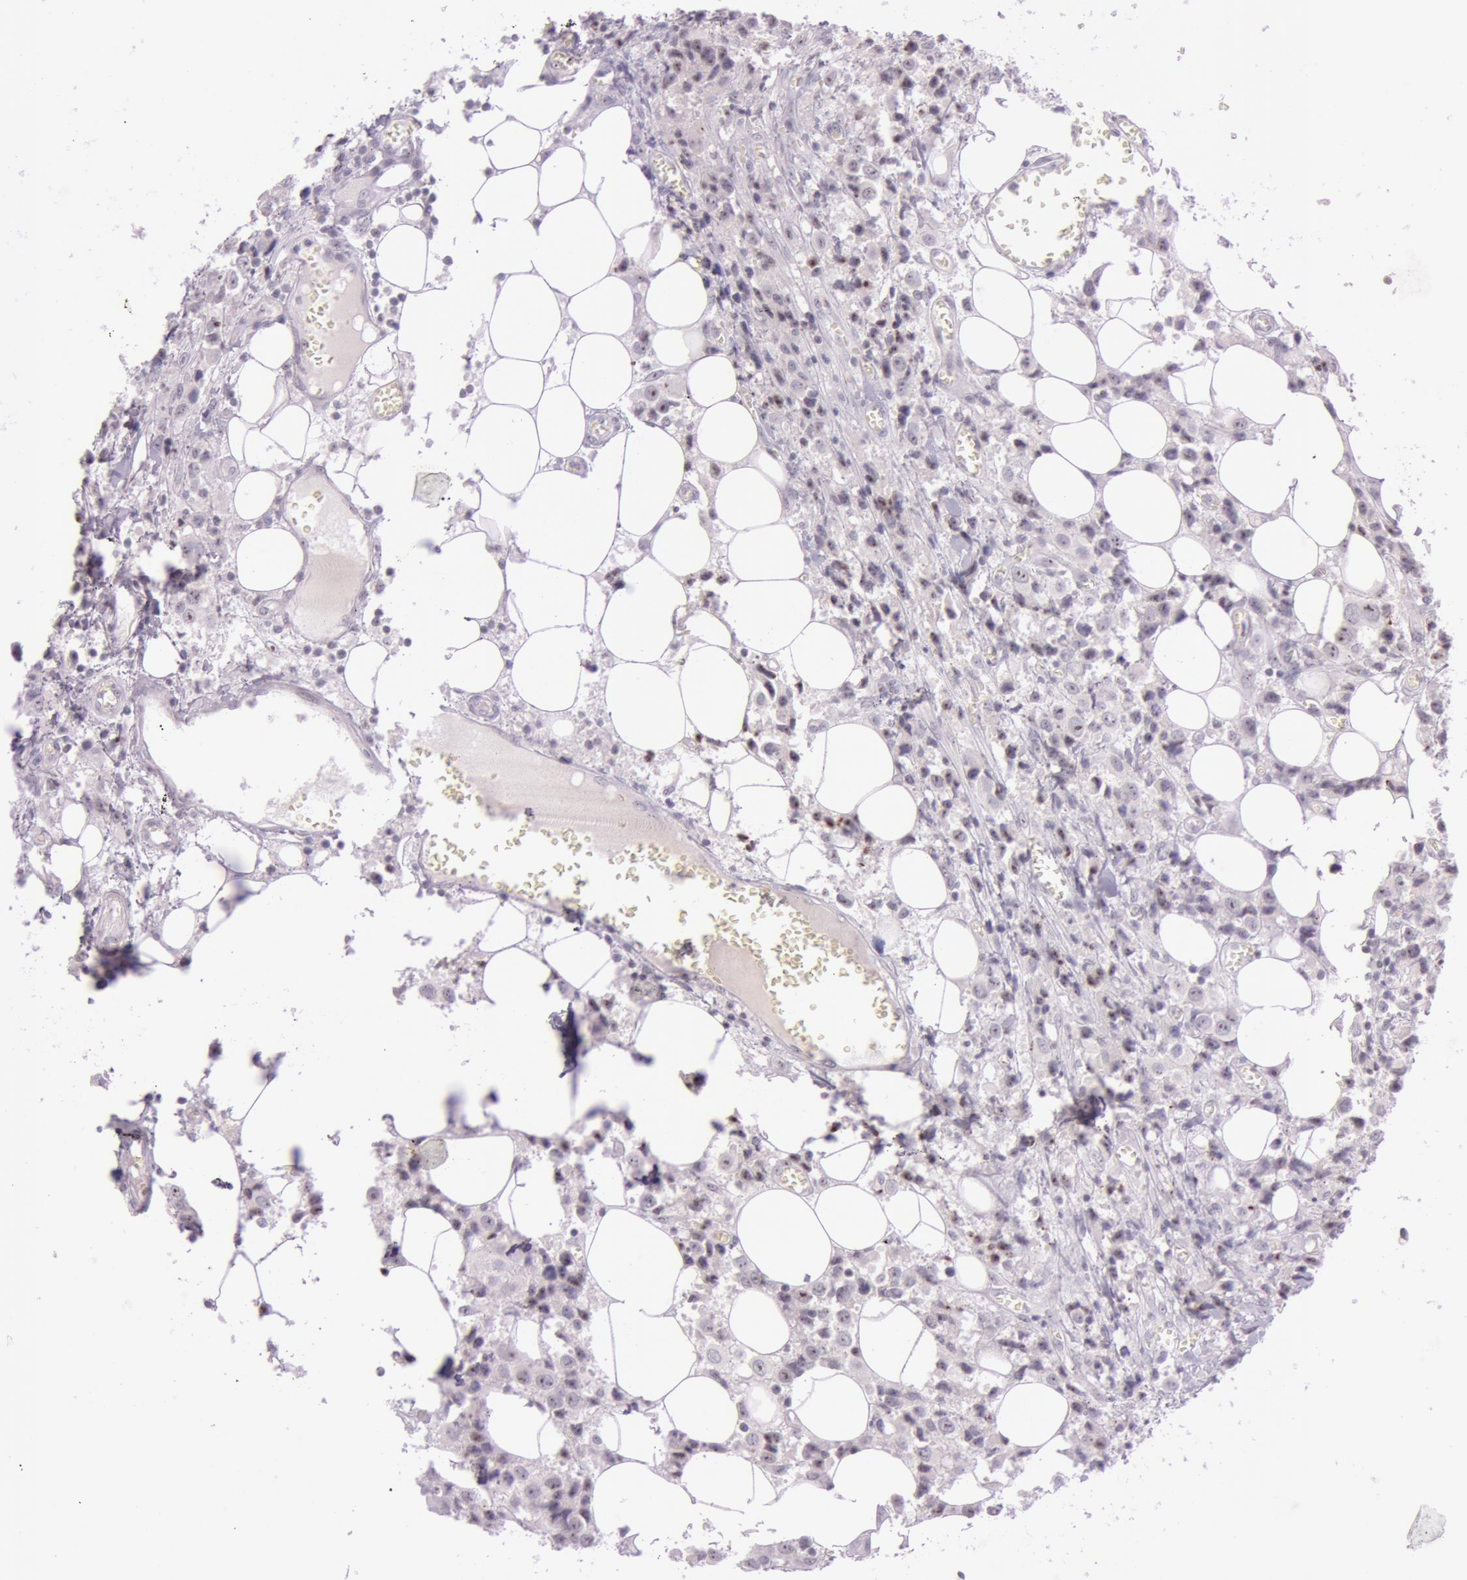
{"staining": {"intensity": "moderate", "quantity": ">75%", "location": "nuclear"}, "tissue": "breast cancer", "cell_type": "Tumor cells", "image_type": "cancer", "snomed": [{"axis": "morphology", "description": "Duct carcinoma"}, {"axis": "topography", "description": "Breast"}], "caption": "Infiltrating ductal carcinoma (breast) tissue demonstrates moderate nuclear staining in approximately >75% of tumor cells", "gene": "FBL", "patient": {"sex": "female", "age": 58}}